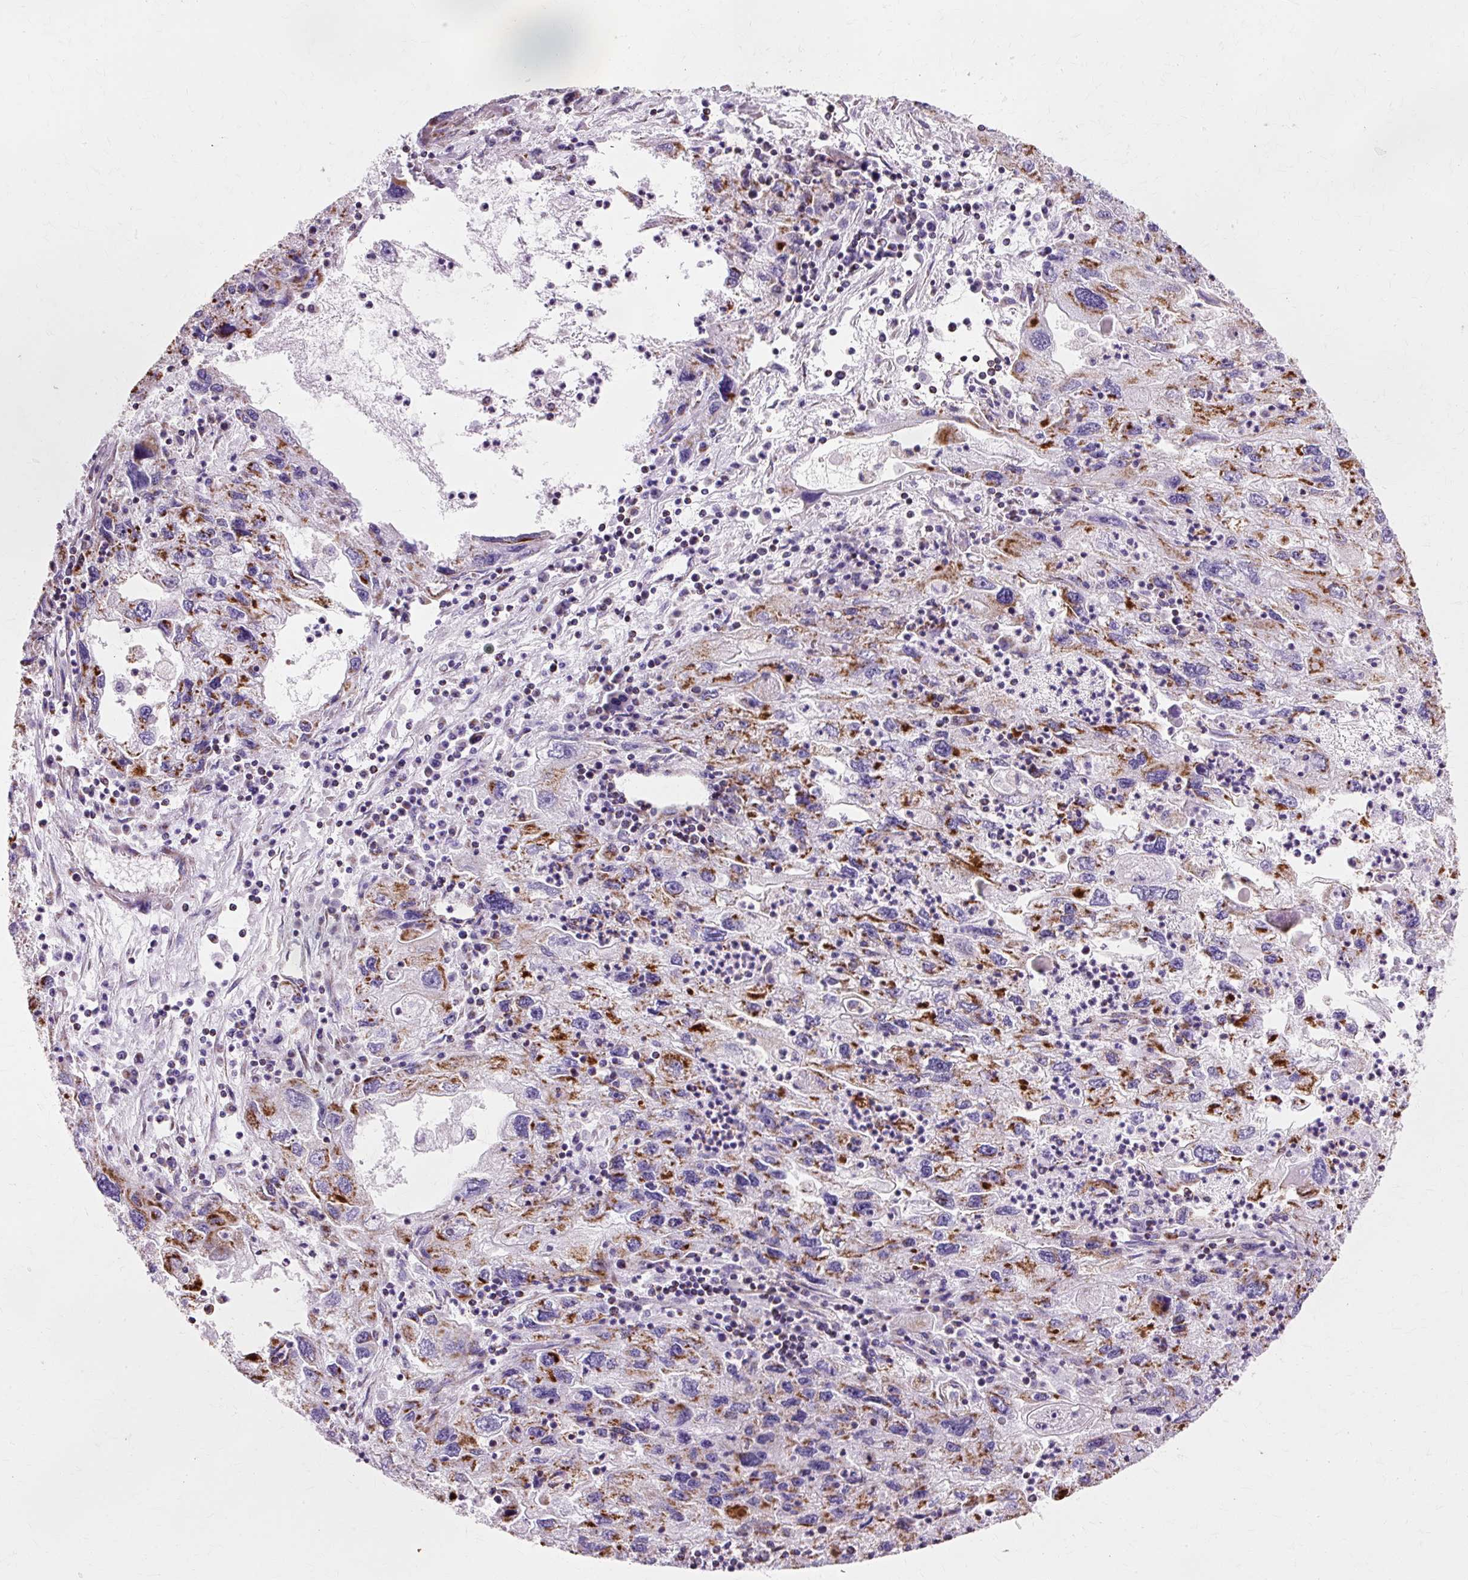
{"staining": {"intensity": "strong", "quantity": "25%-75%", "location": "cytoplasmic/membranous"}, "tissue": "endometrial cancer", "cell_type": "Tumor cells", "image_type": "cancer", "snomed": [{"axis": "morphology", "description": "Adenocarcinoma, NOS"}, {"axis": "topography", "description": "Endometrium"}], "caption": "There is high levels of strong cytoplasmic/membranous positivity in tumor cells of adenocarcinoma (endometrial), as demonstrated by immunohistochemical staining (brown color).", "gene": "ATP5PO", "patient": {"sex": "female", "age": 49}}